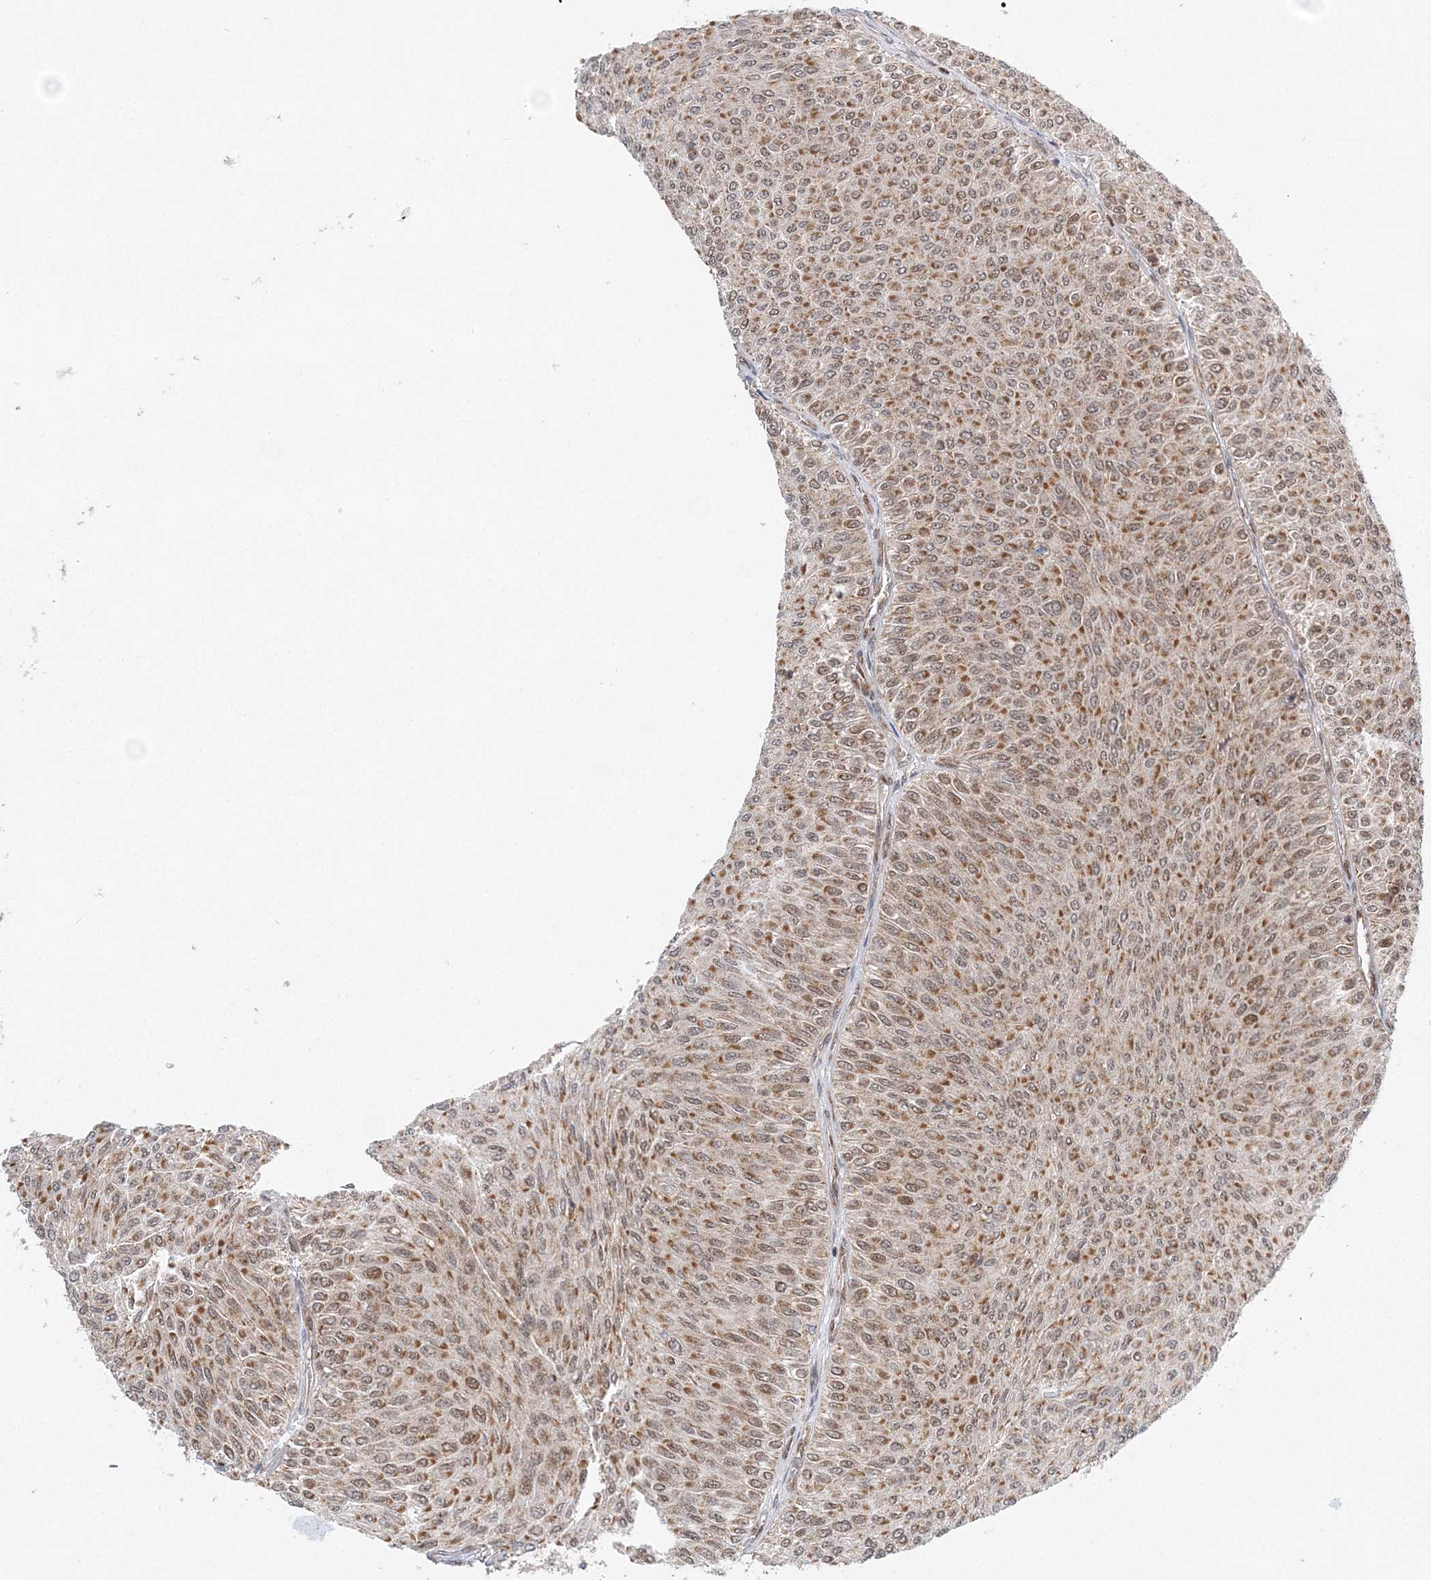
{"staining": {"intensity": "moderate", "quantity": ">75%", "location": "cytoplasmic/membranous"}, "tissue": "urothelial cancer", "cell_type": "Tumor cells", "image_type": "cancer", "snomed": [{"axis": "morphology", "description": "Urothelial carcinoma, Low grade"}, {"axis": "topography", "description": "Urinary bladder"}], "caption": "Urothelial cancer stained with a protein marker demonstrates moderate staining in tumor cells.", "gene": "RAB11FIP2", "patient": {"sex": "male", "age": 78}}